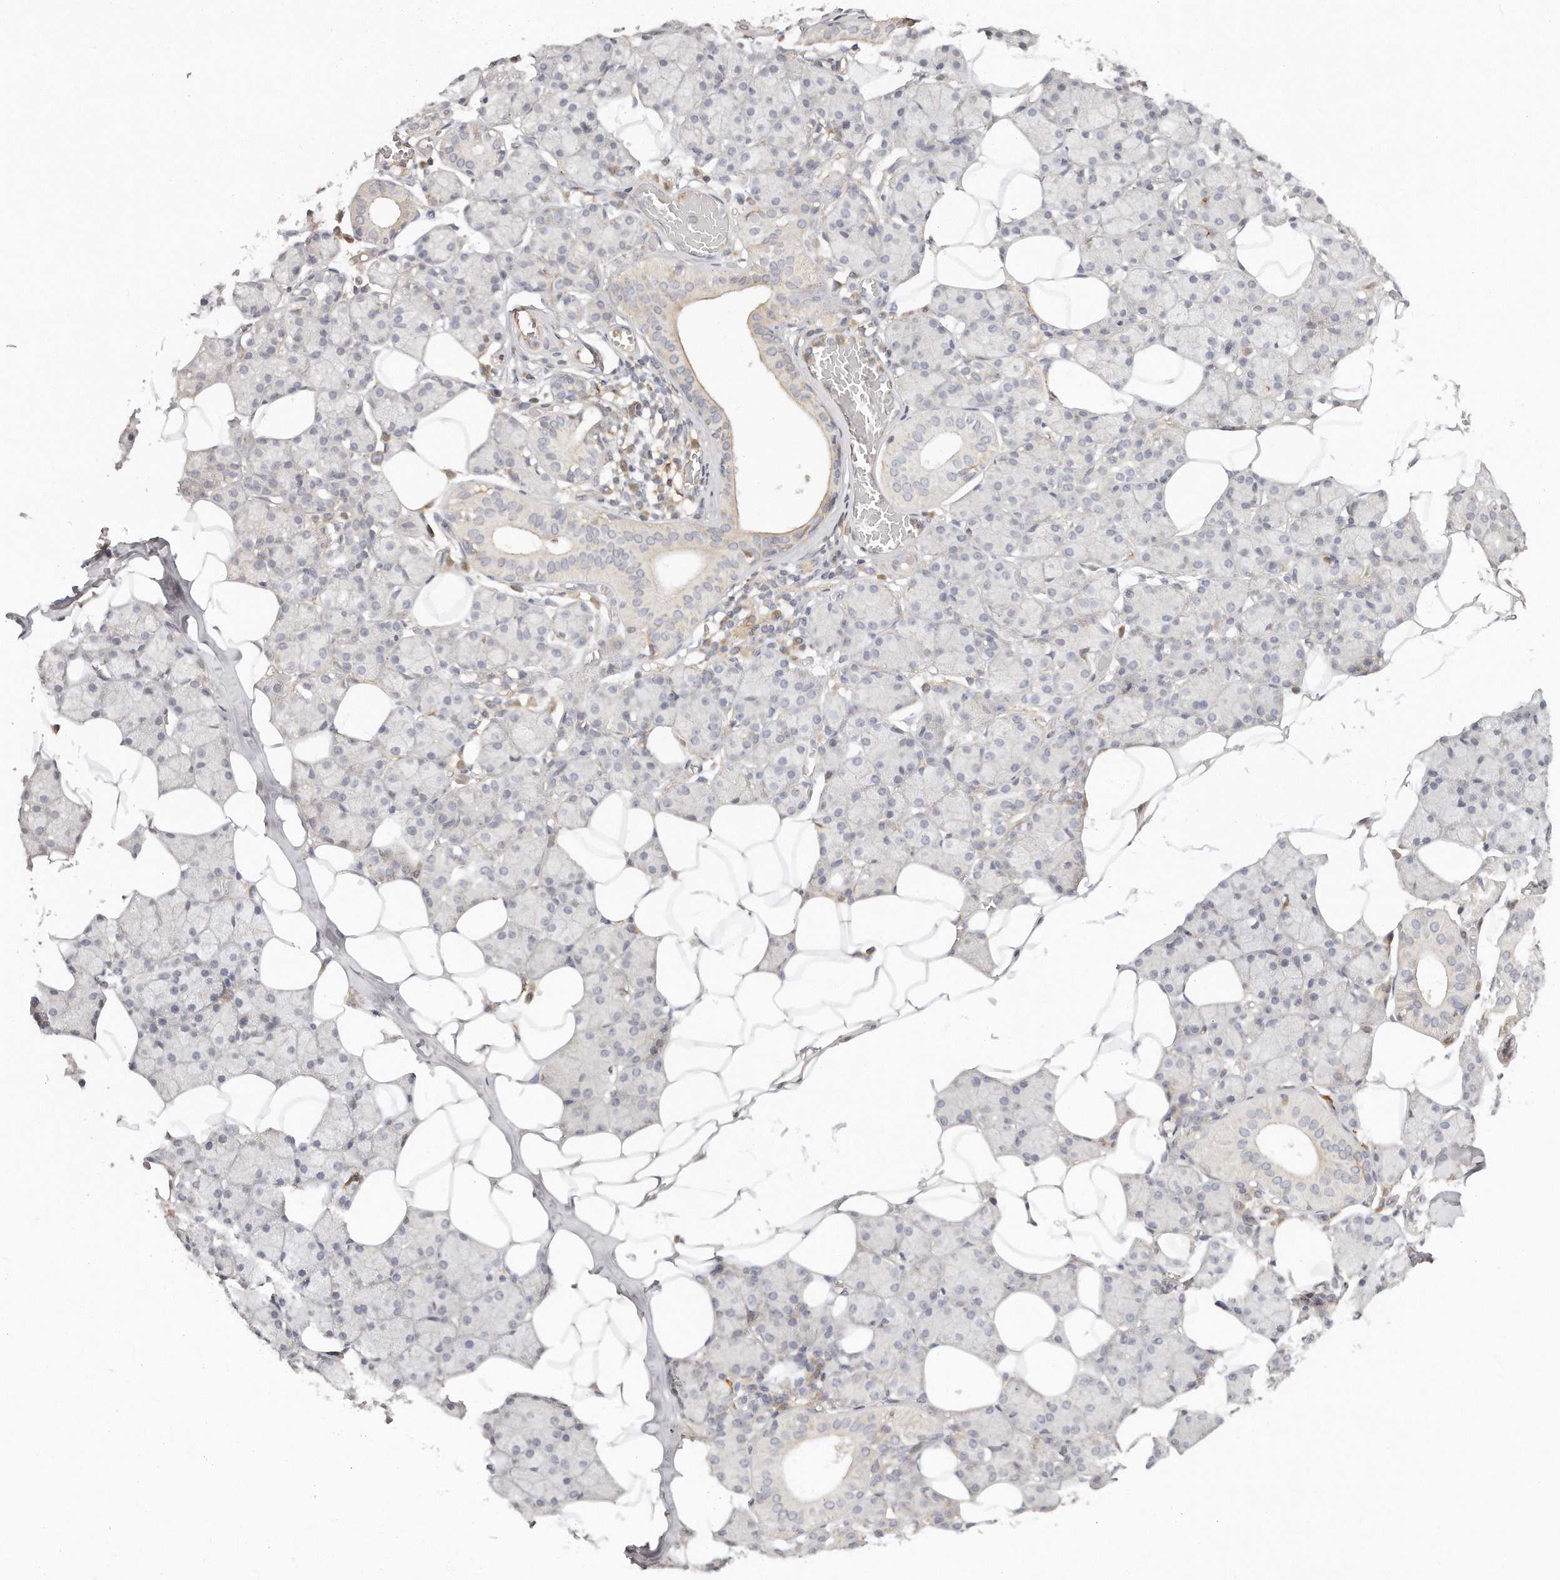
{"staining": {"intensity": "weak", "quantity": "<25%", "location": "cytoplasmic/membranous"}, "tissue": "salivary gland", "cell_type": "Glandular cells", "image_type": "normal", "snomed": [{"axis": "morphology", "description": "Normal tissue, NOS"}, {"axis": "topography", "description": "Salivary gland"}], "caption": "IHC of unremarkable salivary gland exhibits no expression in glandular cells. Brightfield microscopy of immunohistochemistry stained with DAB (brown) and hematoxylin (blue), captured at high magnification.", "gene": "TTLL4", "patient": {"sex": "female", "age": 33}}